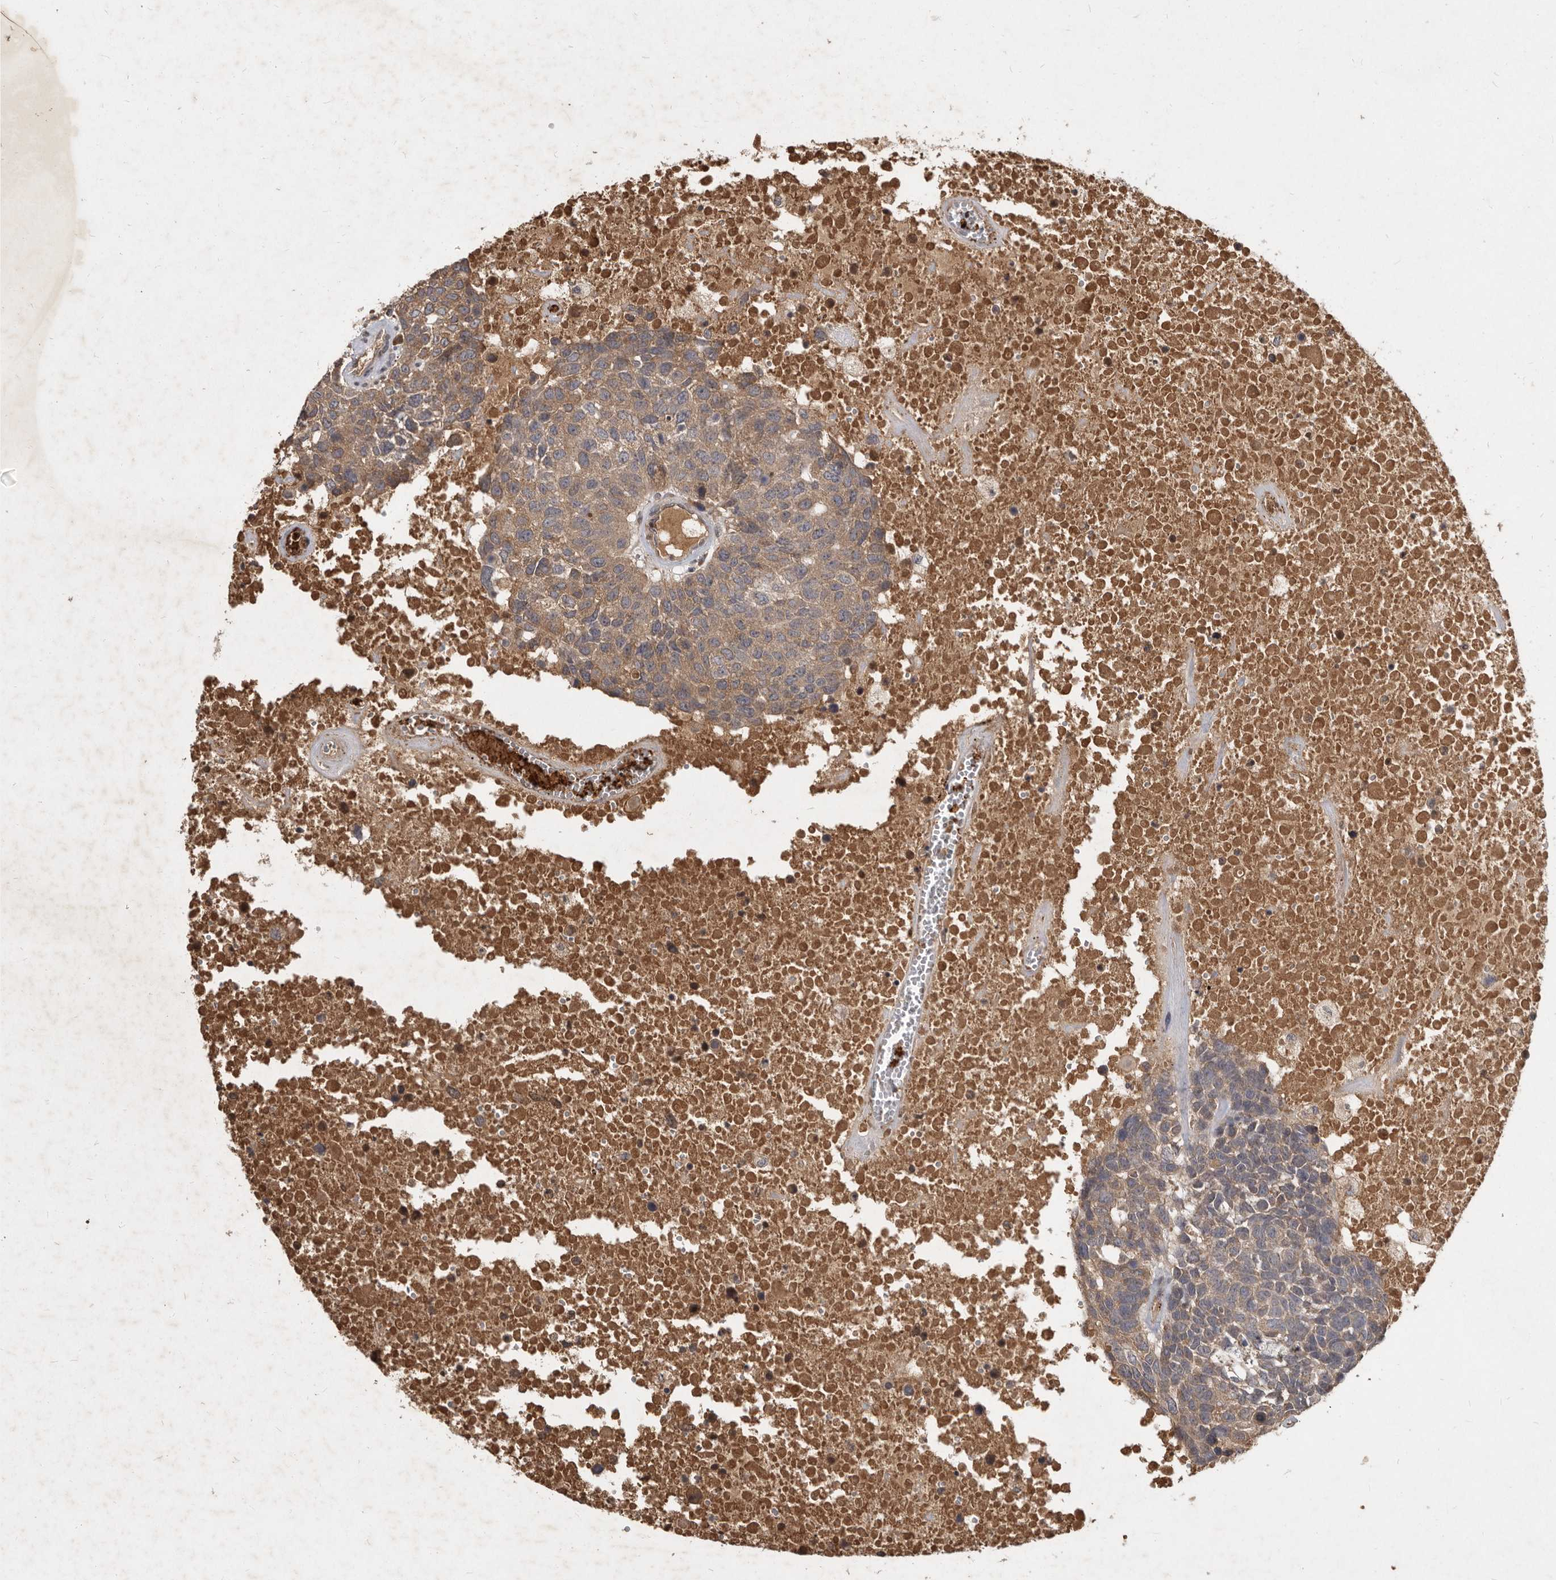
{"staining": {"intensity": "weak", "quantity": "25%-75%", "location": "cytoplasmic/membranous"}, "tissue": "head and neck cancer", "cell_type": "Tumor cells", "image_type": "cancer", "snomed": [{"axis": "morphology", "description": "Squamous cell carcinoma, NOS"}, {"axis": "topography", "description": "Head-Neck"}], "caption": "Head and neck cancer stained with a brown dye displays weak cytoplasmic/membranous positive staining in about 25%-75% of tumor cells.", "gene": "DNAJC28", "patient": {"sex": "male", "age": 66}}